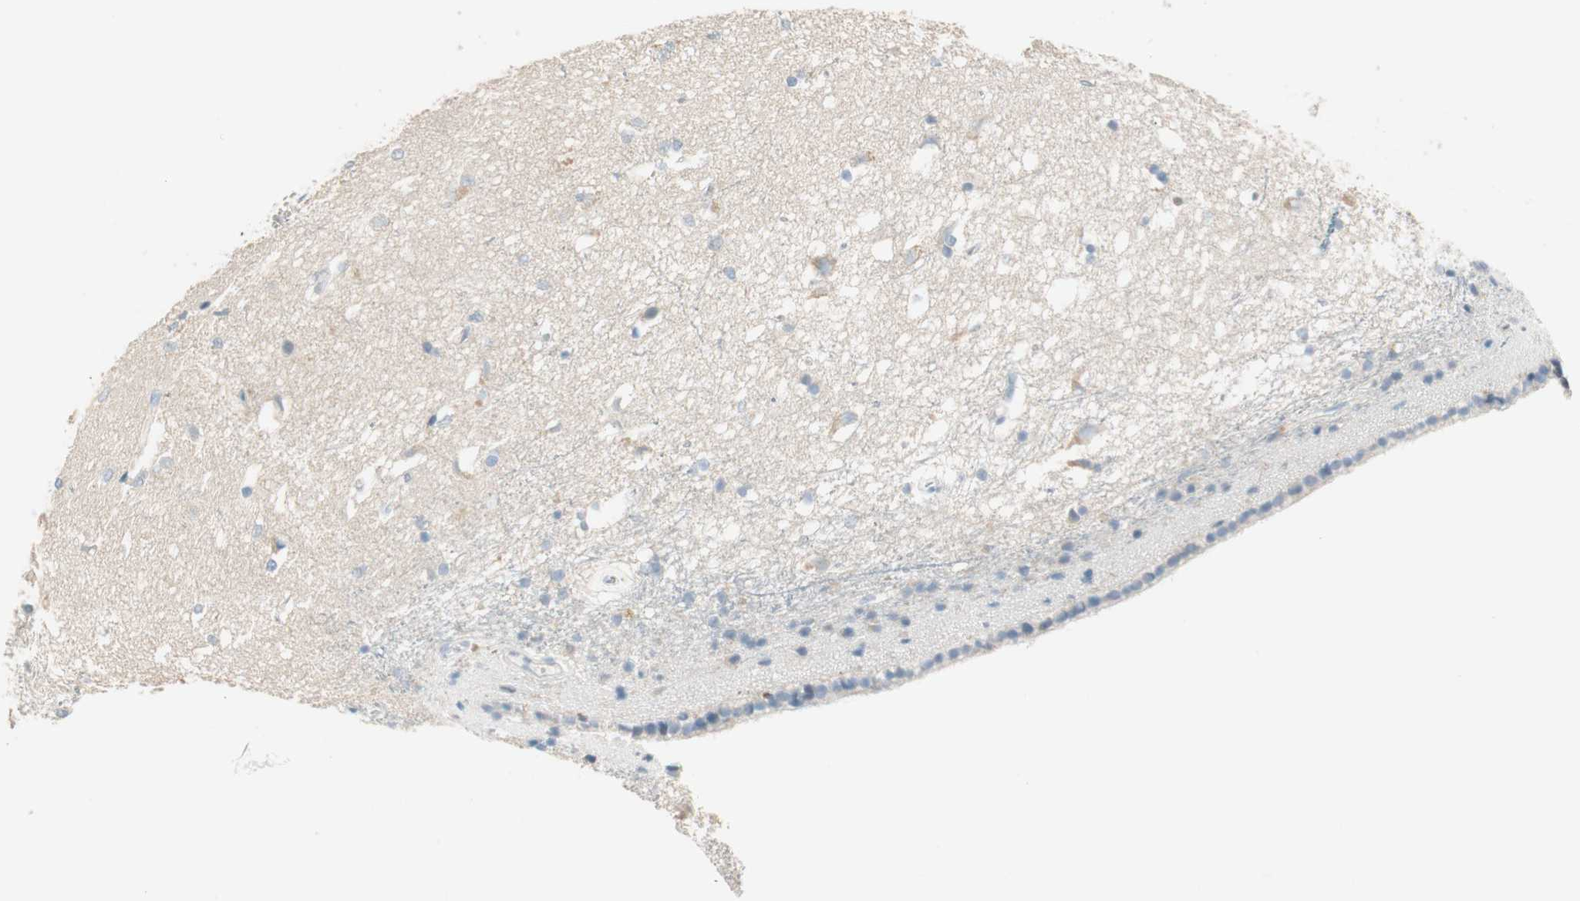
{"staining": {"intensity": "weak", "quantity": "<25%", "location": "cytoplasmic/membranous"}, "tissue": "caudate", "cell_type": "Glial cells", "image_type": "normal", "snomed": [{"axis": "morphology", "description": "Normal tissue, NOS"}, {"axis": "topography", "description": "Lateral ventricle wall"}], "caption": "DAB (3,3'-diaminobenzidine) immunohistochemical staining of unremarkable caudate exhibits no significant positivity in glial cells.", "gene": "HPGD", "patient": {"sex": "female", "age": 19}}